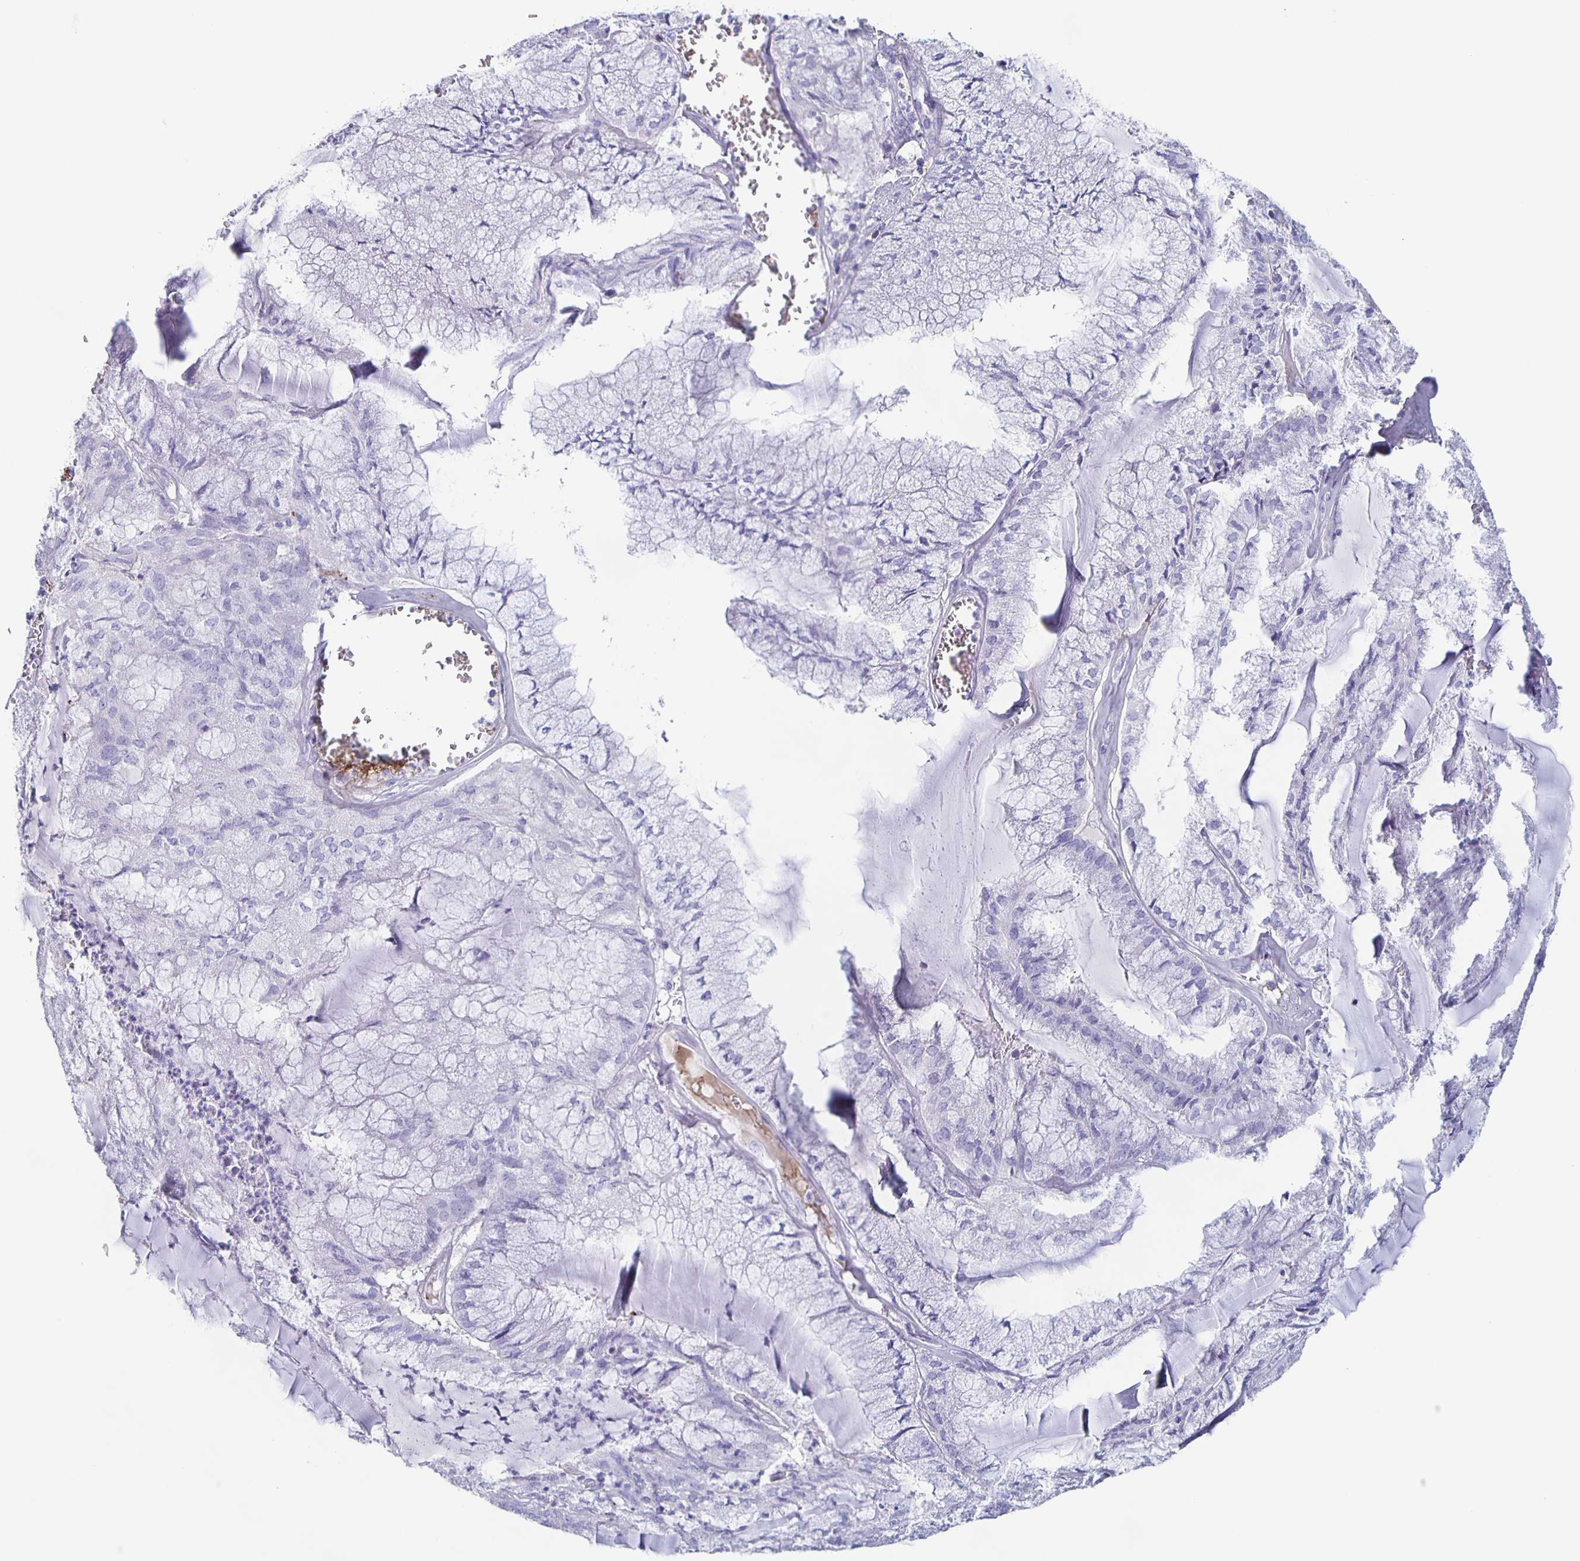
{"staining": {"intensity": "negative", "quantity": "none", "location": "none"}, "tissue": "endometrial cancer", "cell_type": "Tumor cells", "image_type": "cancer", "snomed": [{"axis": "morphology", "description": "Carcinoma, NOS"}, {"axis": "topography", "description": "Endometrium"}], "caption": "Photomicrograph shows no significant protein positivity in tumor cells of endometrial cancer (carcinoma).", "gene": "FGA", "patient": {"sex": "female", "age": 62}}